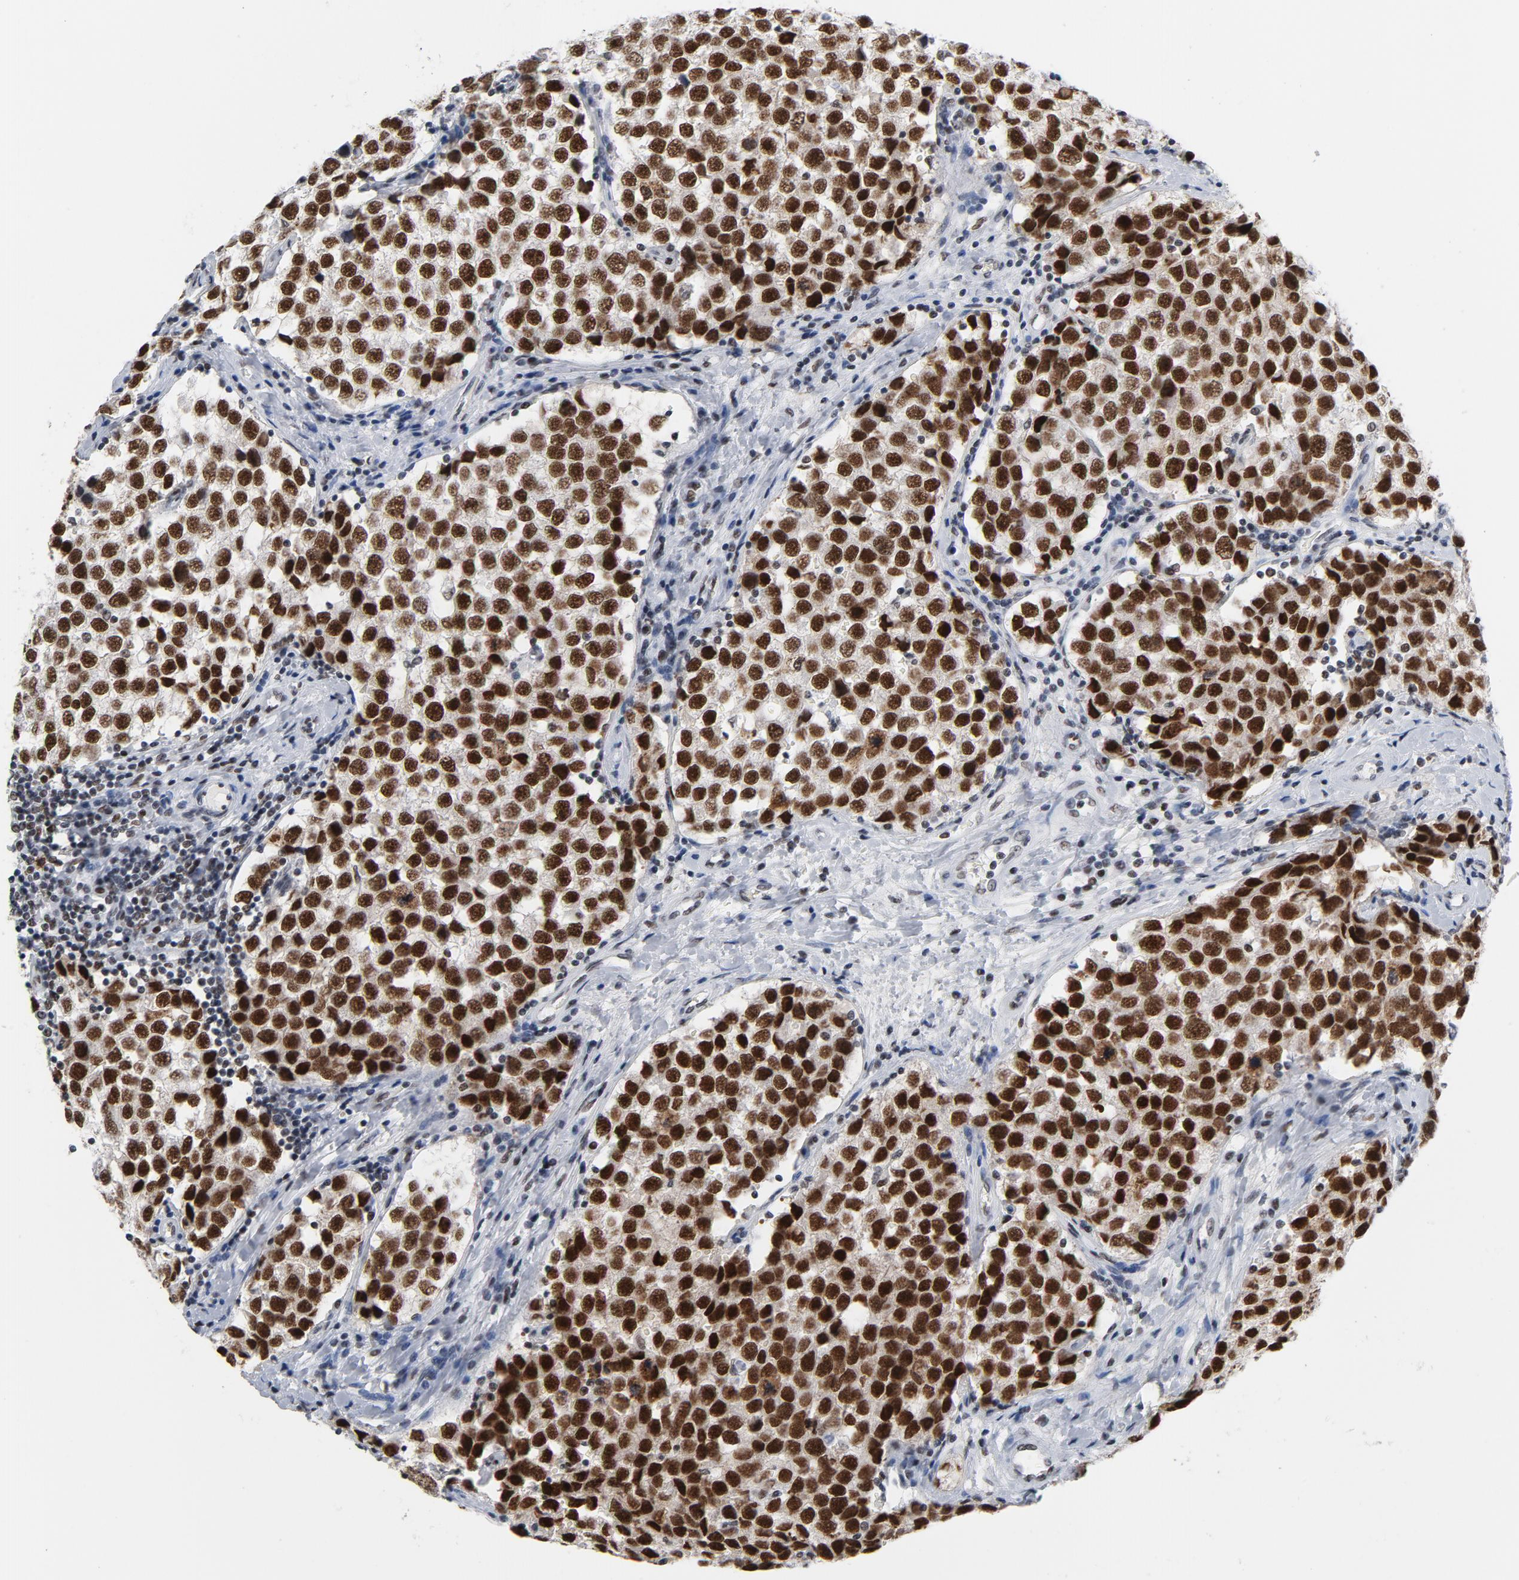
{"staining": {"intensity": "strong", "quantity": ">75%", "location": "nuclear"}, "tissue": "testis cancer", "cell_type": "Tumor cells", "image_type": "cancer", "snomed": [{"axis": "morphology", "description": "Seminoma, NOS"}, {"axis": "topography", "description": "Testis"}], "caption": "Protein expression analysis of human testis cancer (seminoma) reveals strong nuclear staining in about >75% of tumor cells.", "gene": "CSTF2", "patient": {"sex": "male", "age": 39}}